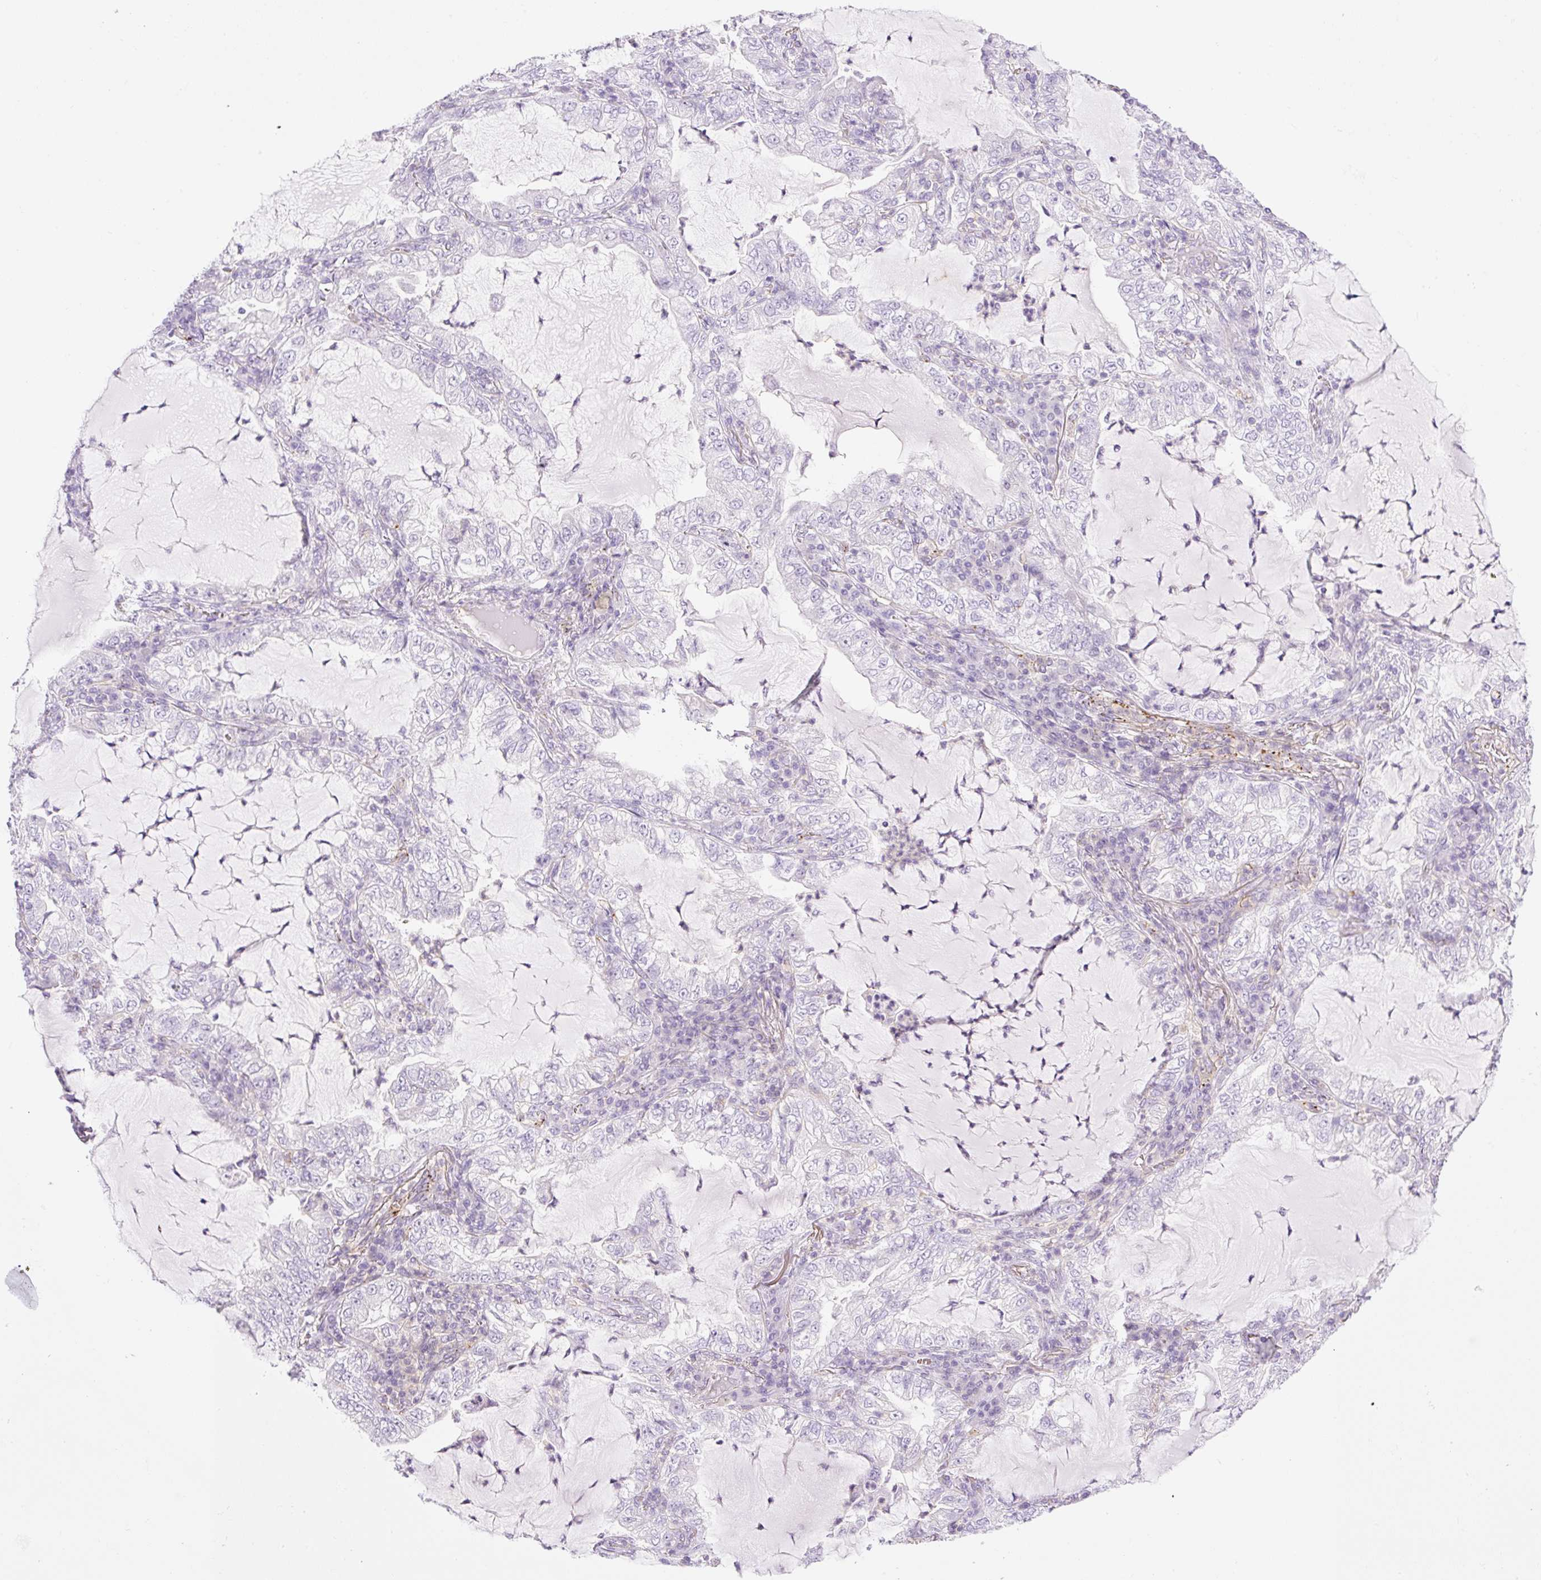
{"staining": {"intensity": "negative", "quantity": "none", "location": "none"}, "tissue": "lung cancer", "cell_type": "Tumor cells", "image_type": "cancer", "snomed": [{"axis": "morphology", "description": "Adenocarcinoma, NOS"}, {"axis": "topography", "description": "Lung"}], "caption": "The IHC photomicrograph has no significant staining in tumor cells of lung cancer tissue.", "gene": "EHD3", "patient": {"sex": "female", "age": 73}}